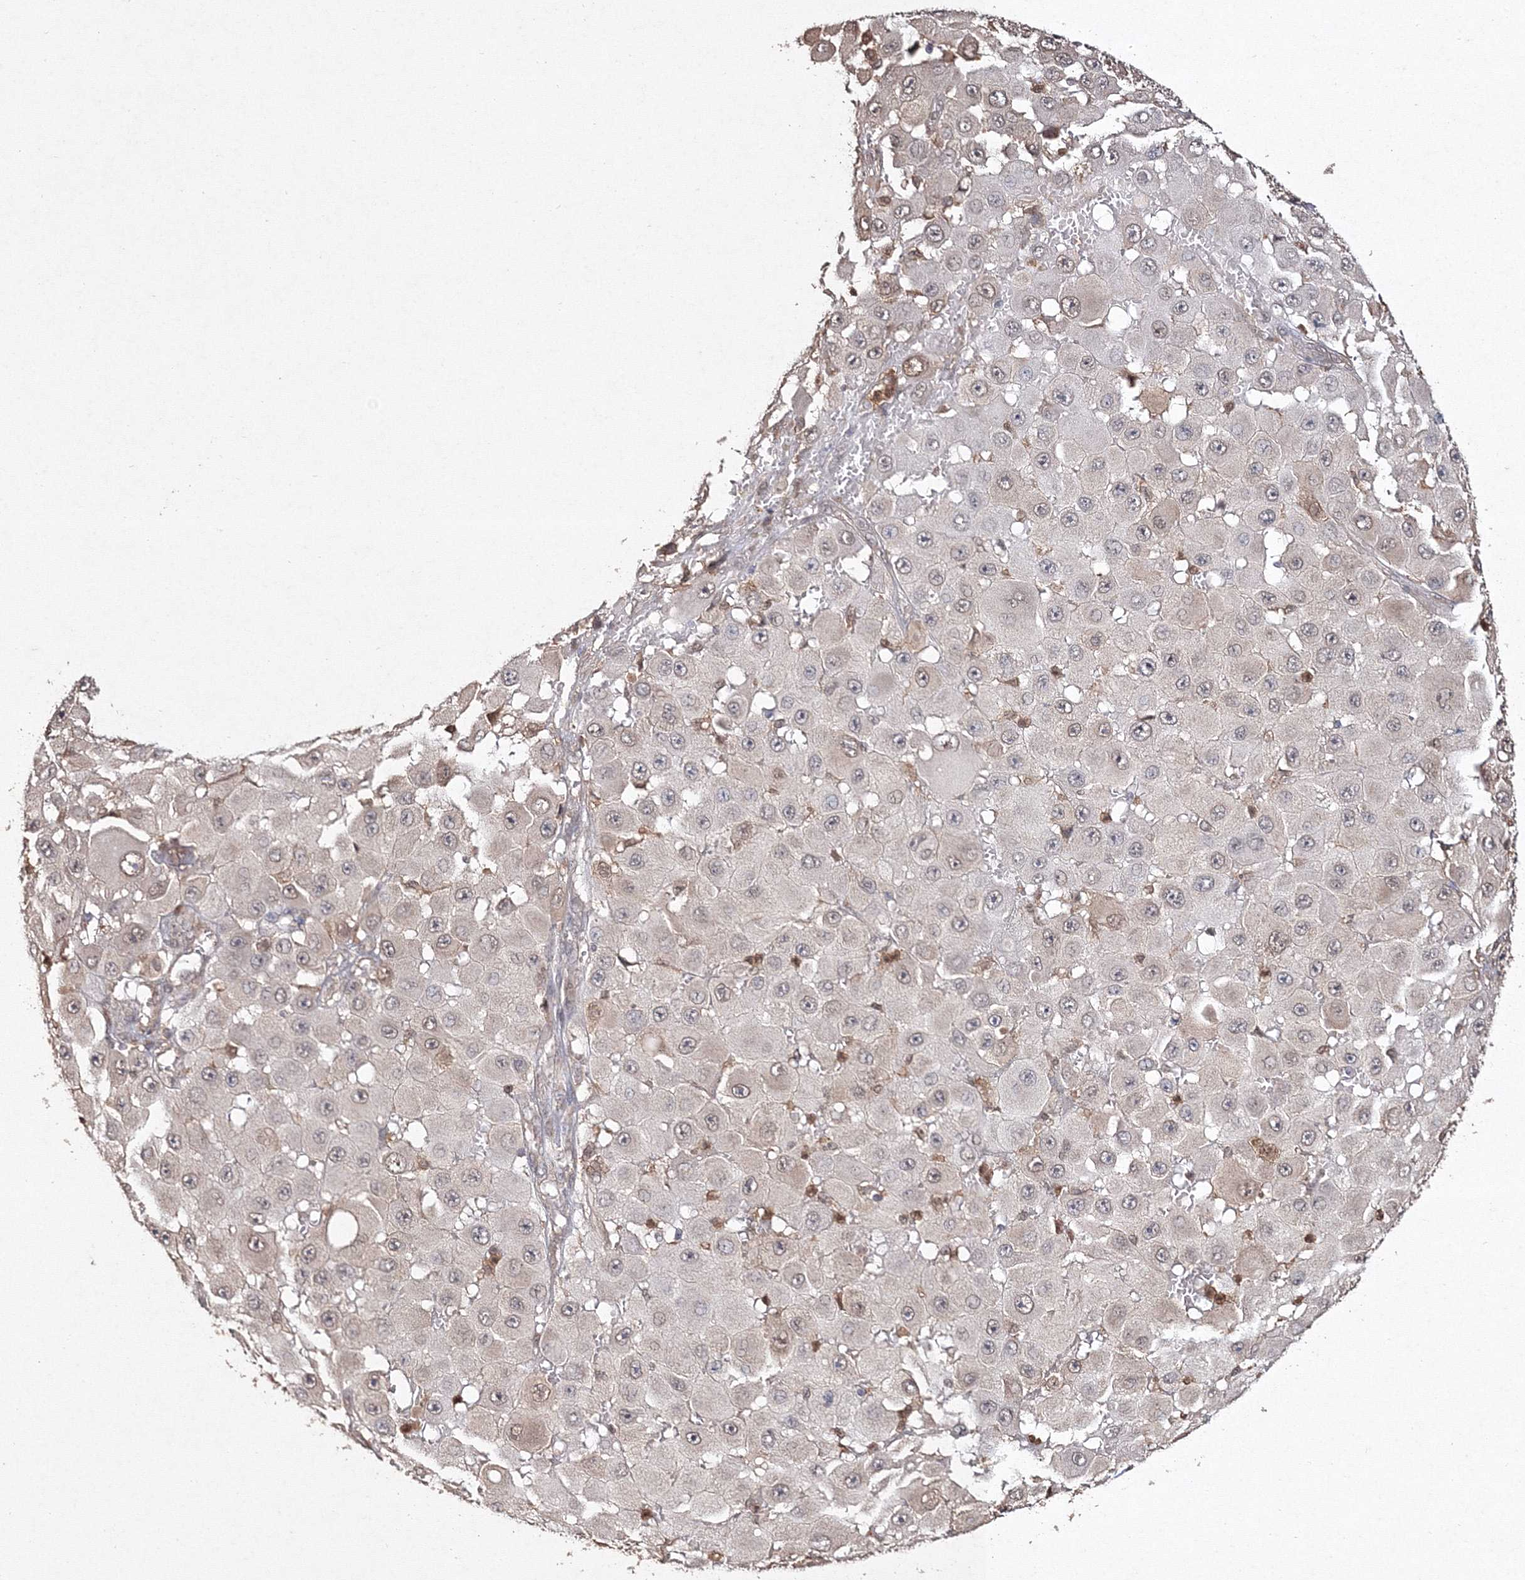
{"staining": {"intensity": "negative", "quantity": "none", "location": "none"}, "tissue": "melanoma", "cell_type": "Tumor cells", "image_type": "cancer", "snomed": [{"axis": "morphology", "description": "Malignant melanoma, NOS"}, {"axis": "topography", "description": "Skin"}], "caption": "A high-resolution micrograph shows IHC staining of malignant melanoma, which reveals no significant staining in tumor cells. (DAB immunohistochemistry (IHC) visualized using brightfield microscopy, high magnification).", "gene": "S100A11", "patient": {"sex": "female", "age": 81}}